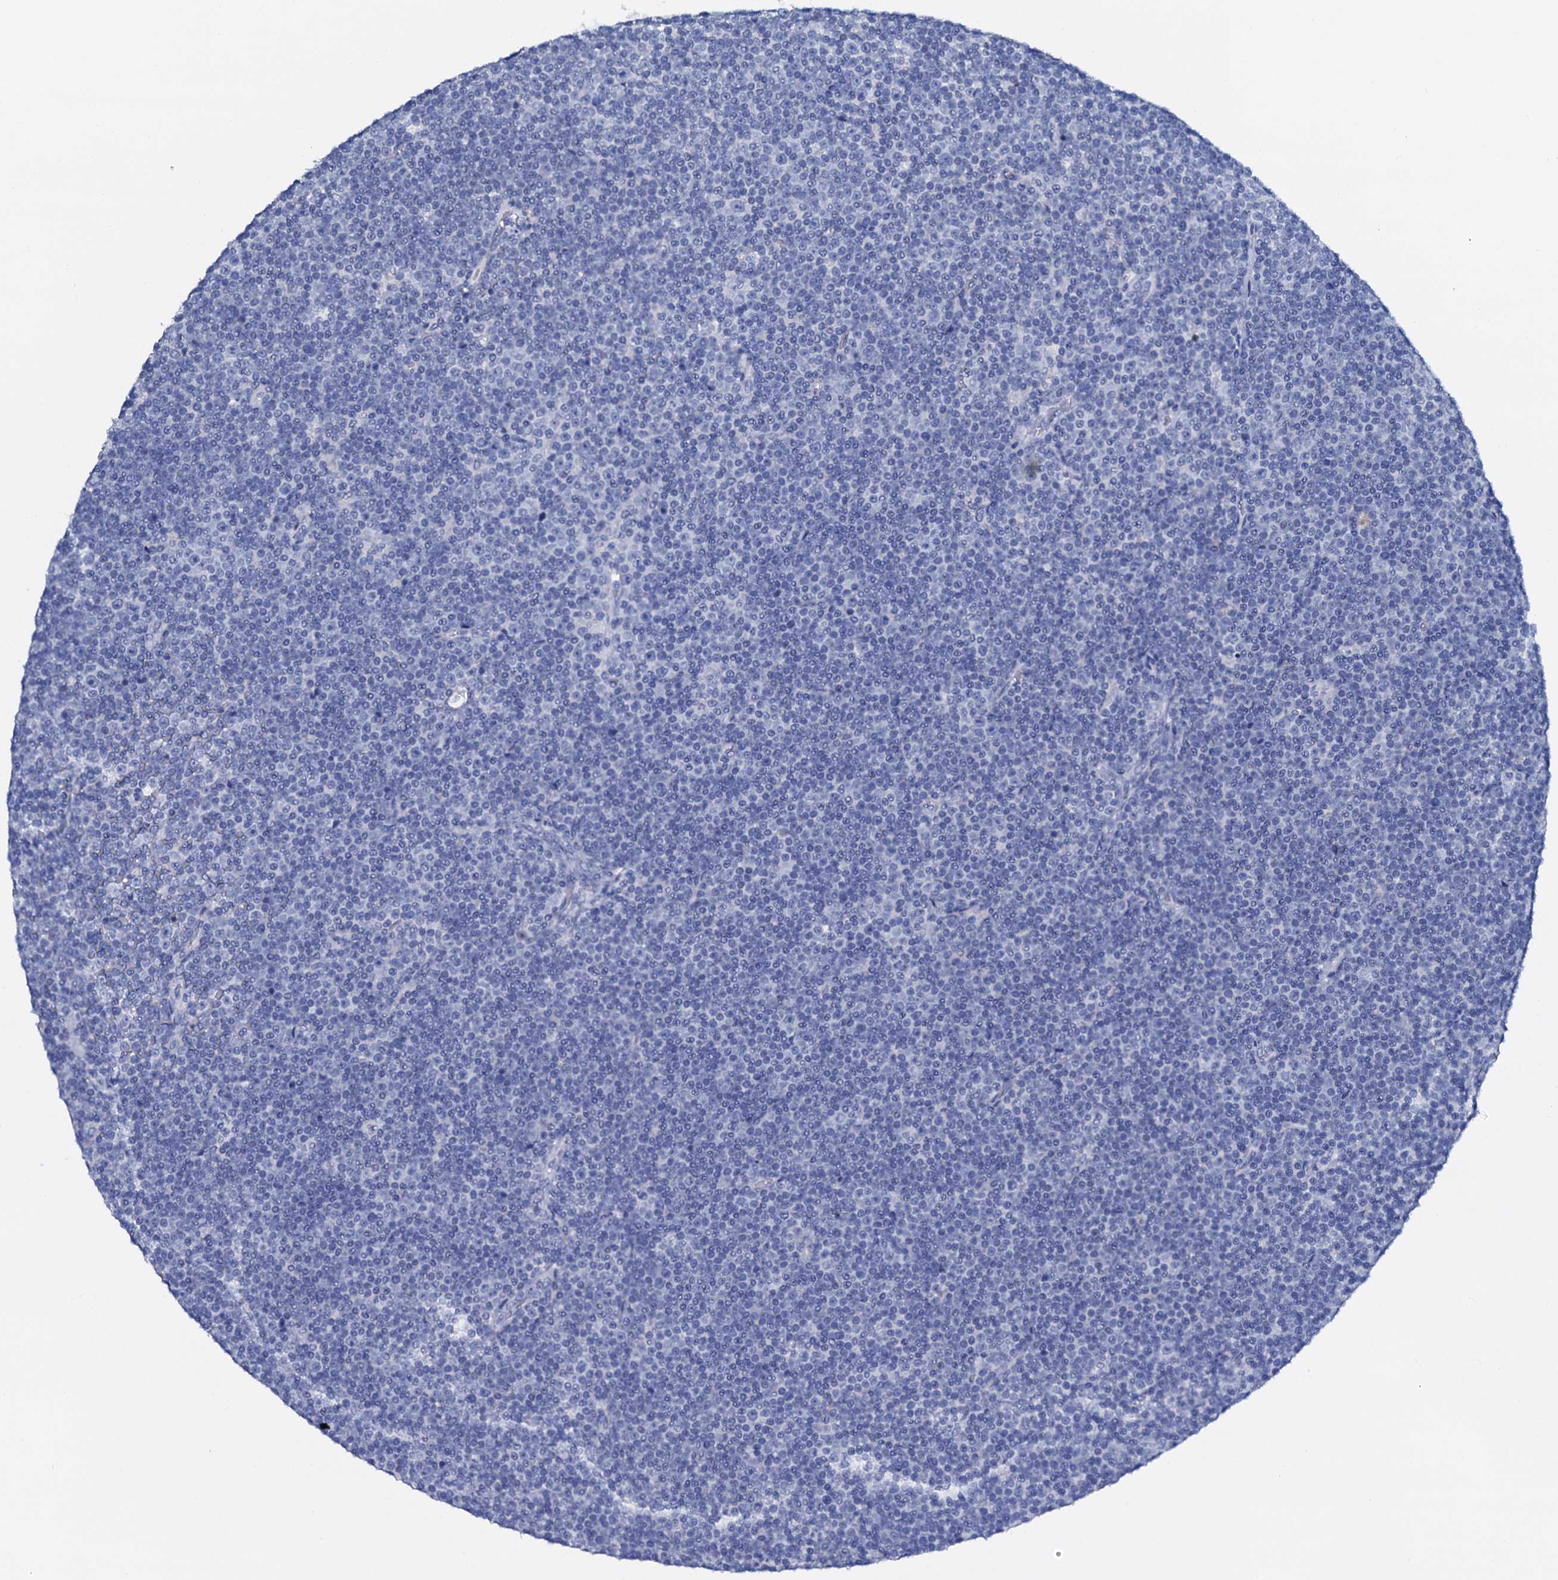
{"staining": {"intensity": "negative", "quantity": "none", "location": "none"}, "tissue": "lymphoma", "cell_type": "Tumor cells", "image_type": "cancer", "snomed": [{"axis": "morphology", "description": "Malignant lymphoma, non-Hodgkin's type, Low grade"}, {"axis": "topography", "description": "Lymph node"}], "caption": "This histopathology image is of lymphoma stained with immunohistochemistry (IHC) to label a protein in brown with the nuclei are counter-stained blue. There is no expression in tumor cells.", "gene": "AMER2", "patient": {"sex": "female", "age": 67}}